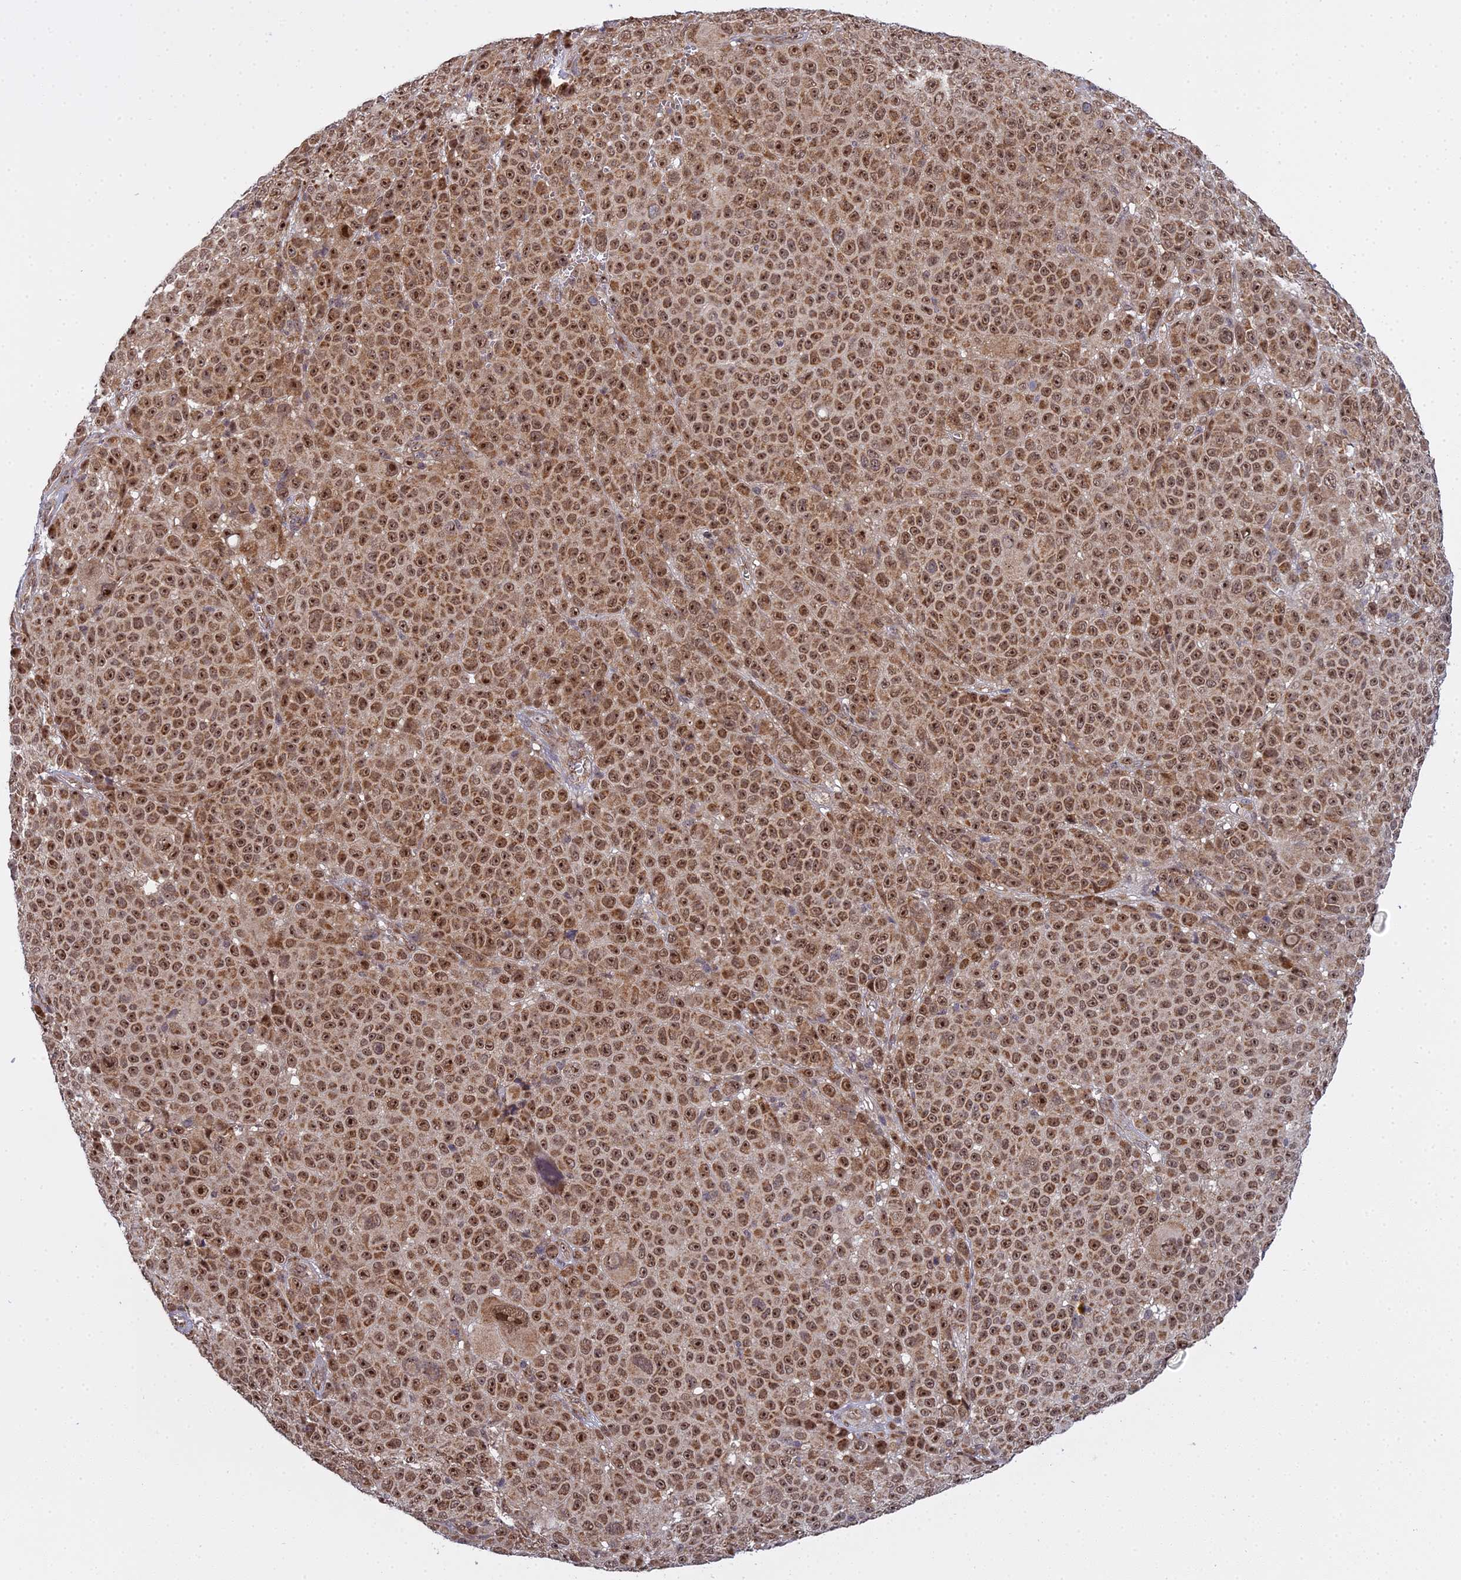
{"staining": {"intensity": "moderate", "quantity": ">75%", "location": "cytoplasmic/membranous,nuclear"}, "tissue": "melanoma", "cell_type": "Tumor cells", "image_type": "cancer", "snomed": [{"axis": "morphology", "description": "Malignant melanoma, NOS"}, {"axis": "topography", "description": "Skin"}], "caption": "Moderate cytoplasmic/membranous and nuclear protein positivity is identified in about >75% of tumor cells in melanoma. (DAB (3,3'-diaminobenzidine) IHC with brightfield microscopy, high magnification).", "gene": "MEOX1", "patient": {"sex": "female", "age": 94}}